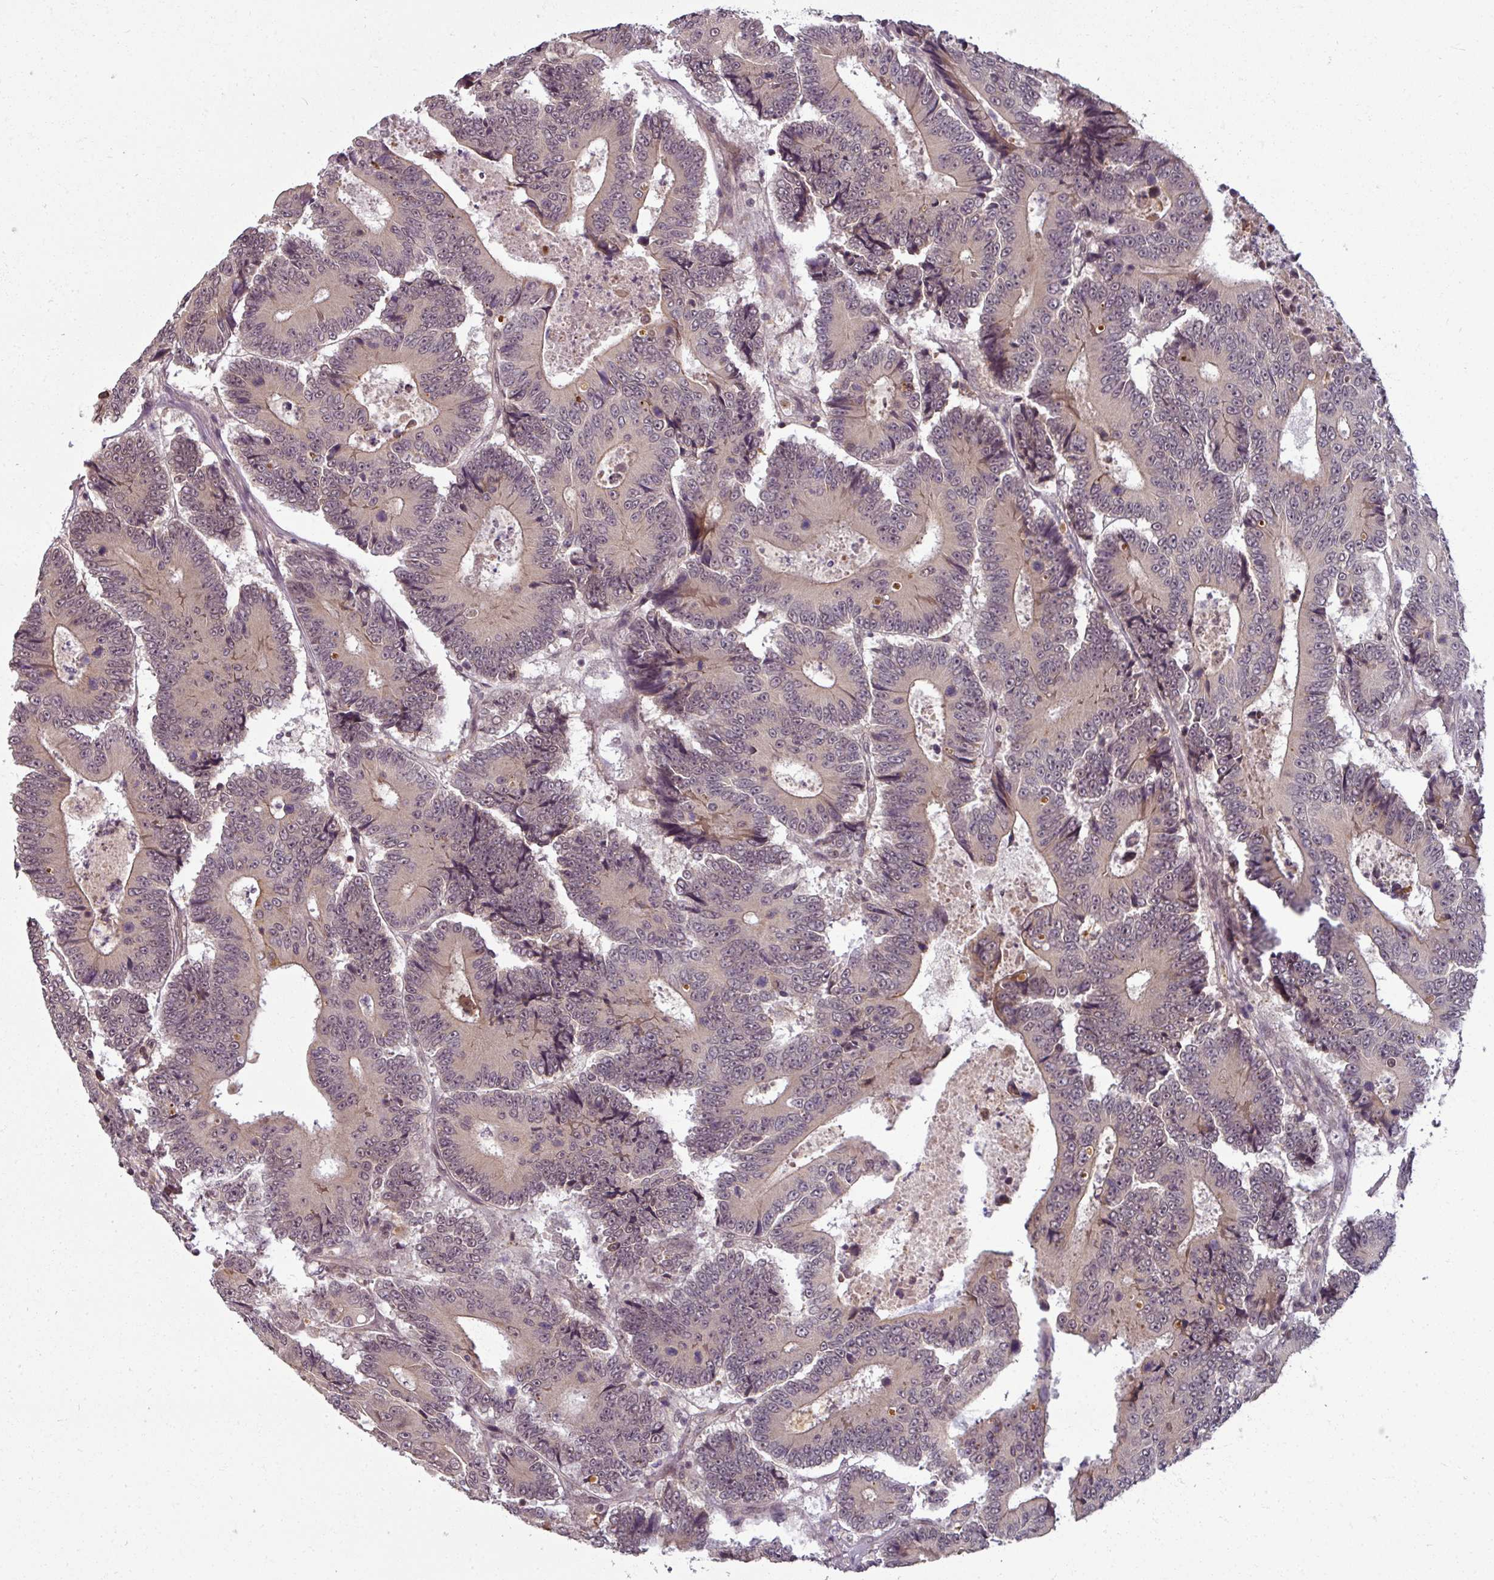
{"staining": {"intensity": "weak", "quantity": "<25%", "location": "cytoplasmic/membranous"}, "tissue": "colorectal cancer", "cell_type": "Tumor cells", "image_type": "cancer", "snomed": [{"axis": "morphology", "description": "Adenocarcinoma, NOS"}, {"axis": "topography", "description": "Colon"}], "caption": "The histopathology image demonstrates no staining of tumor cells in colorectal cancer.", "gene": "POLR2G", "patient": {"sex": "male", "age": 83}}